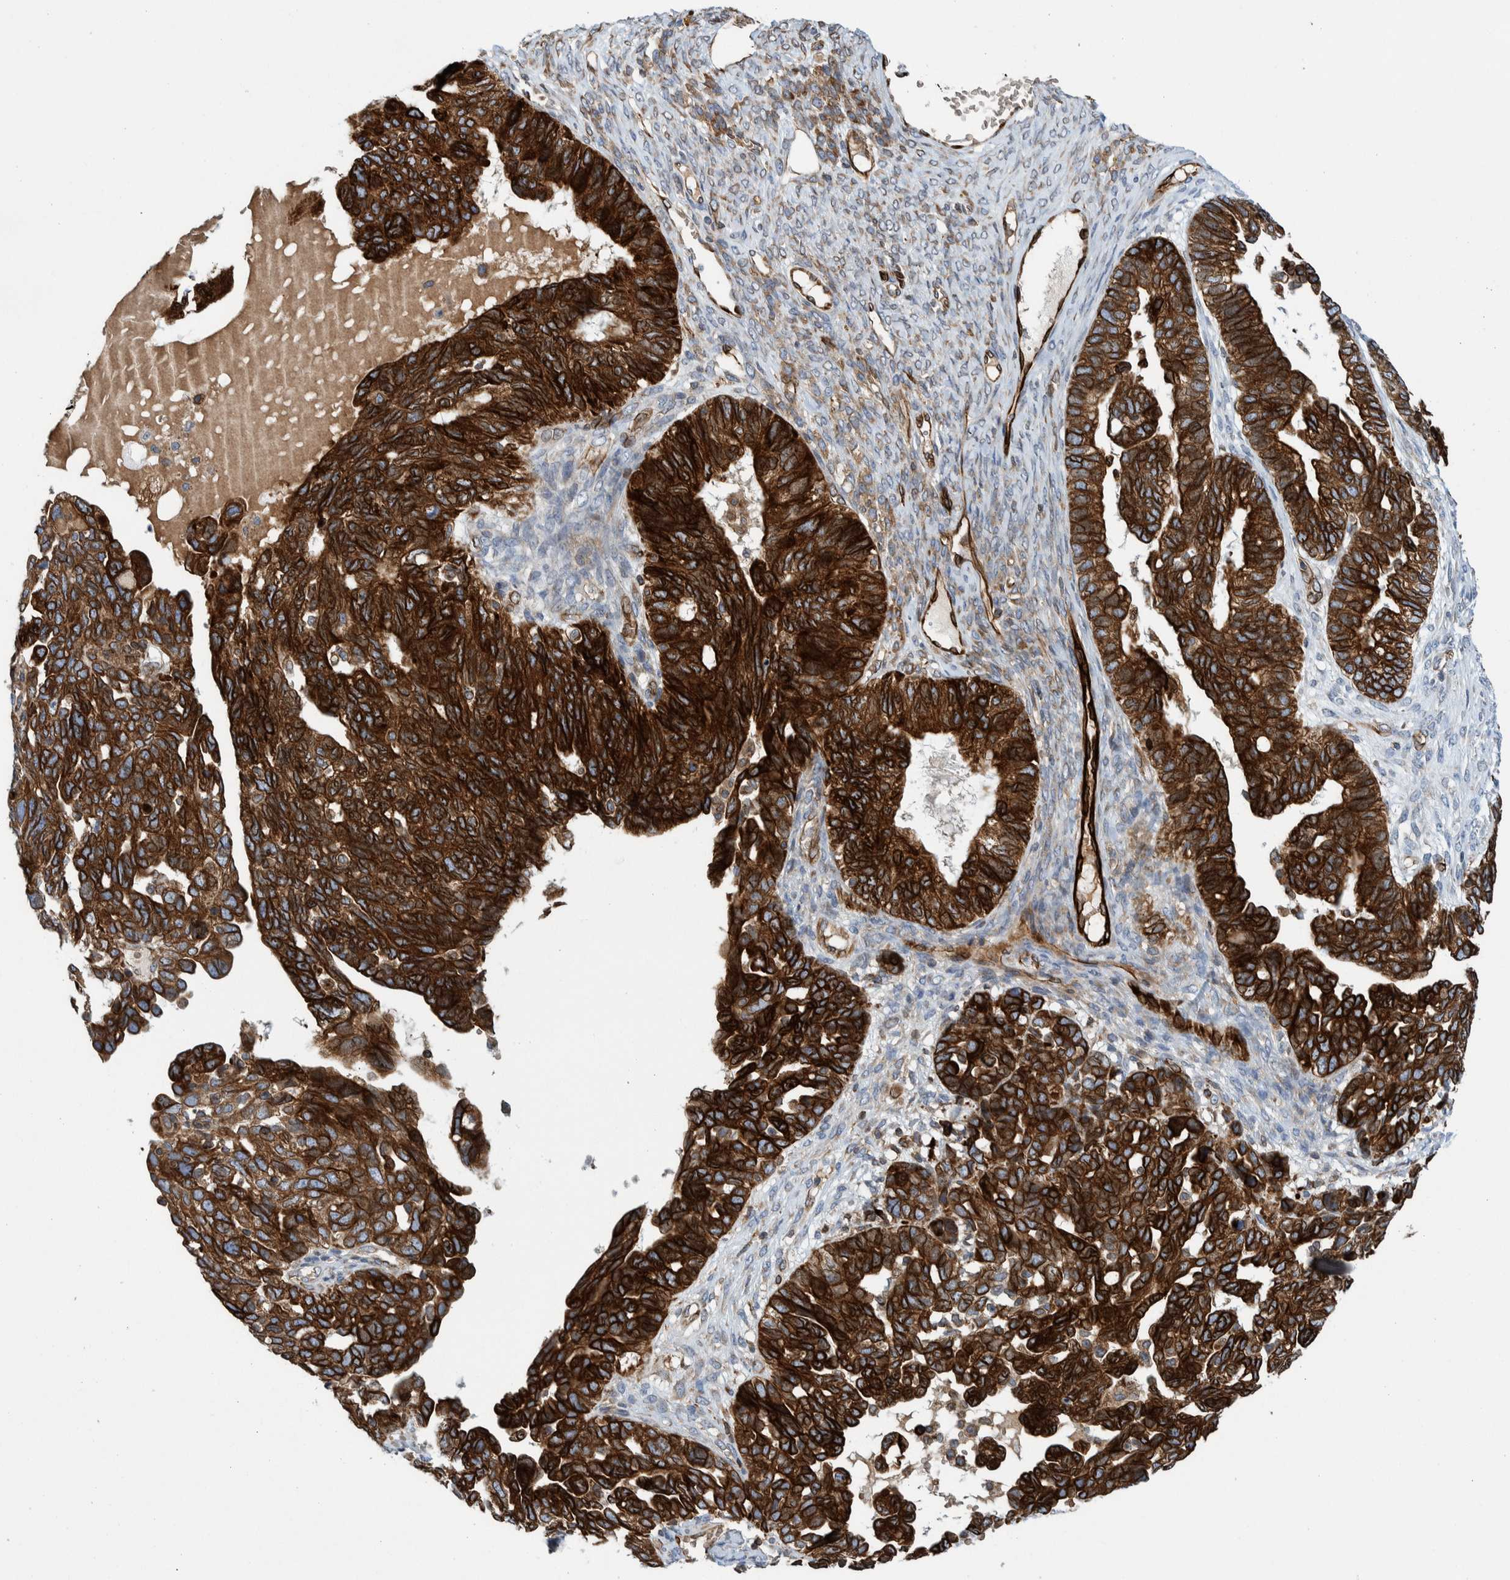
{"staining": {"intensity": "strong", "quantity": ">75%", "location": "cytoplasmic/membranous"}, "tissue": "ovarian cancer", "cell_type": "Tumor cells", "image_type": "cancer", "snomed": [{"axis": "morphology", "description": "Cystadenocarcinoma, serous, NOS"}, {"axis": "topography", "description": "Ovary"}], "caption": "Serous cystadenocarcinoma (ovarian) was stained to show a protein in brown. There is high levels of strong cytoplasmic/membranous expression in approximately >75% of tumor cells.", "gene": "THEM6", "patient": {"sex": "female", "age": 79}}